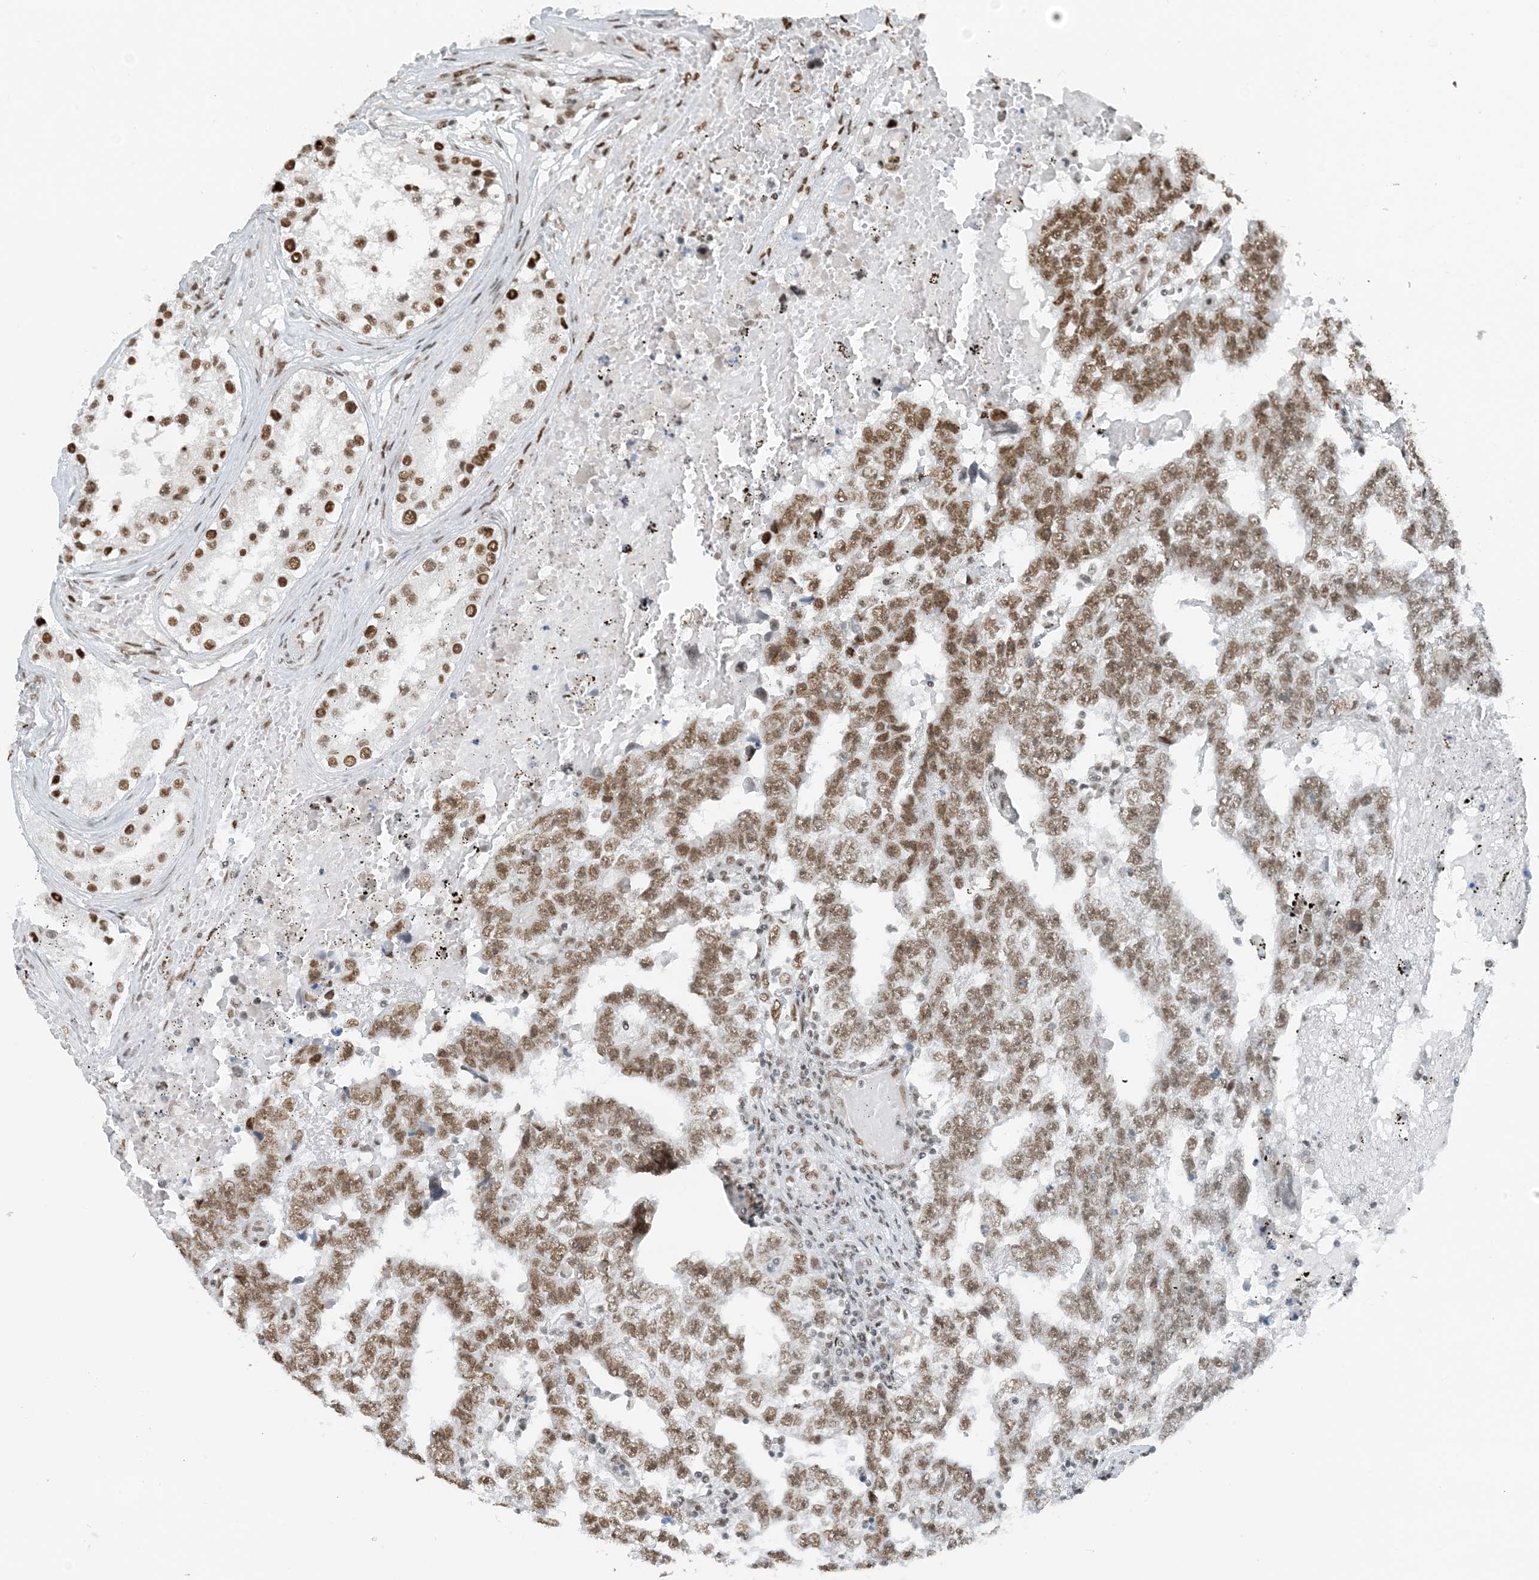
{"staining": {"intensity": "moderate", "quantity": ">75%", "location": "nuclear"}, "tissue": "testis cancer", "cell_type": "Tumor cells", "image_type": "cancer", "snomed": [{"axis": "morphology", "description": "Carcinoma, Embryonal, NOS"}, {"axis": "topography", "description": "Testis"}], "caption": "IHC image of neoplastic tissue: human testis cancer stained using immunohistochemistry (IHC) displays medium levels of moderate protein expression localized specifically in the nuclear of tumor cells, appearing as a nuclear brown color.", "gene": "ZNF500", "patient": {"sex": "male", "age": 25}}